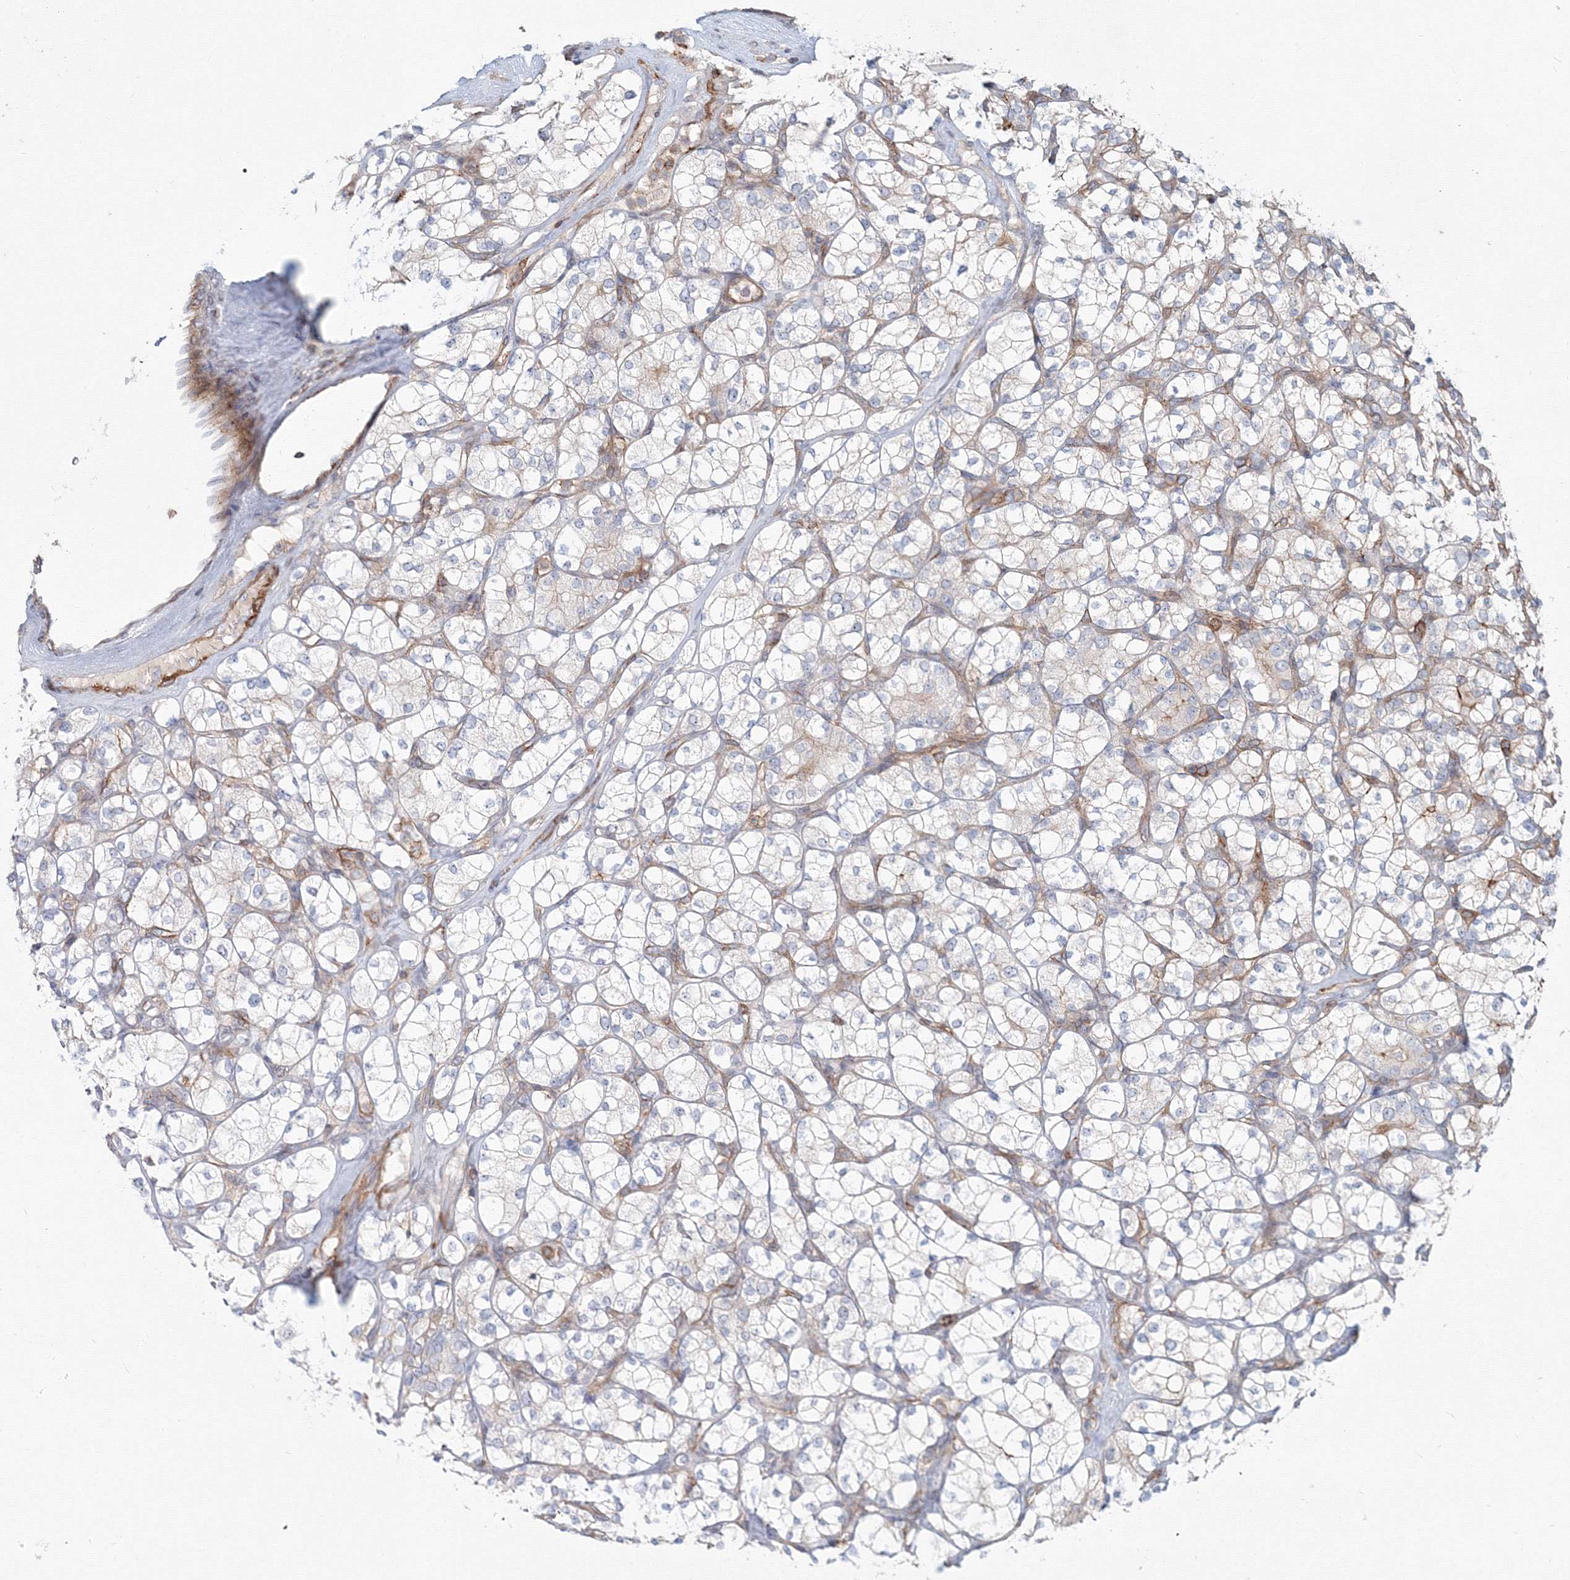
{"staining": {"intensity": "negative", "quantity": "none", "location": "none"}, "tissue": "renal cancer", "cell_type": "Tumor cells", "image_type": "cancer", "snomed": [{"axis": "morphology", "description": "Adenocarcinoma, NOS"}, {"axis": "topography", "description": "Kidney"}], "caption": "Immunohistochemistry histopathology image of adenocarcinoma (renal) stained for a protein (brown), which reveals no staining in tumor cells. The staining is performed using DAB brown chromogen with nuclei counter-stained in using hematoxylin.", "gene": "SH3PXD2A", "patient": {"sex": "male", "age": 77}}